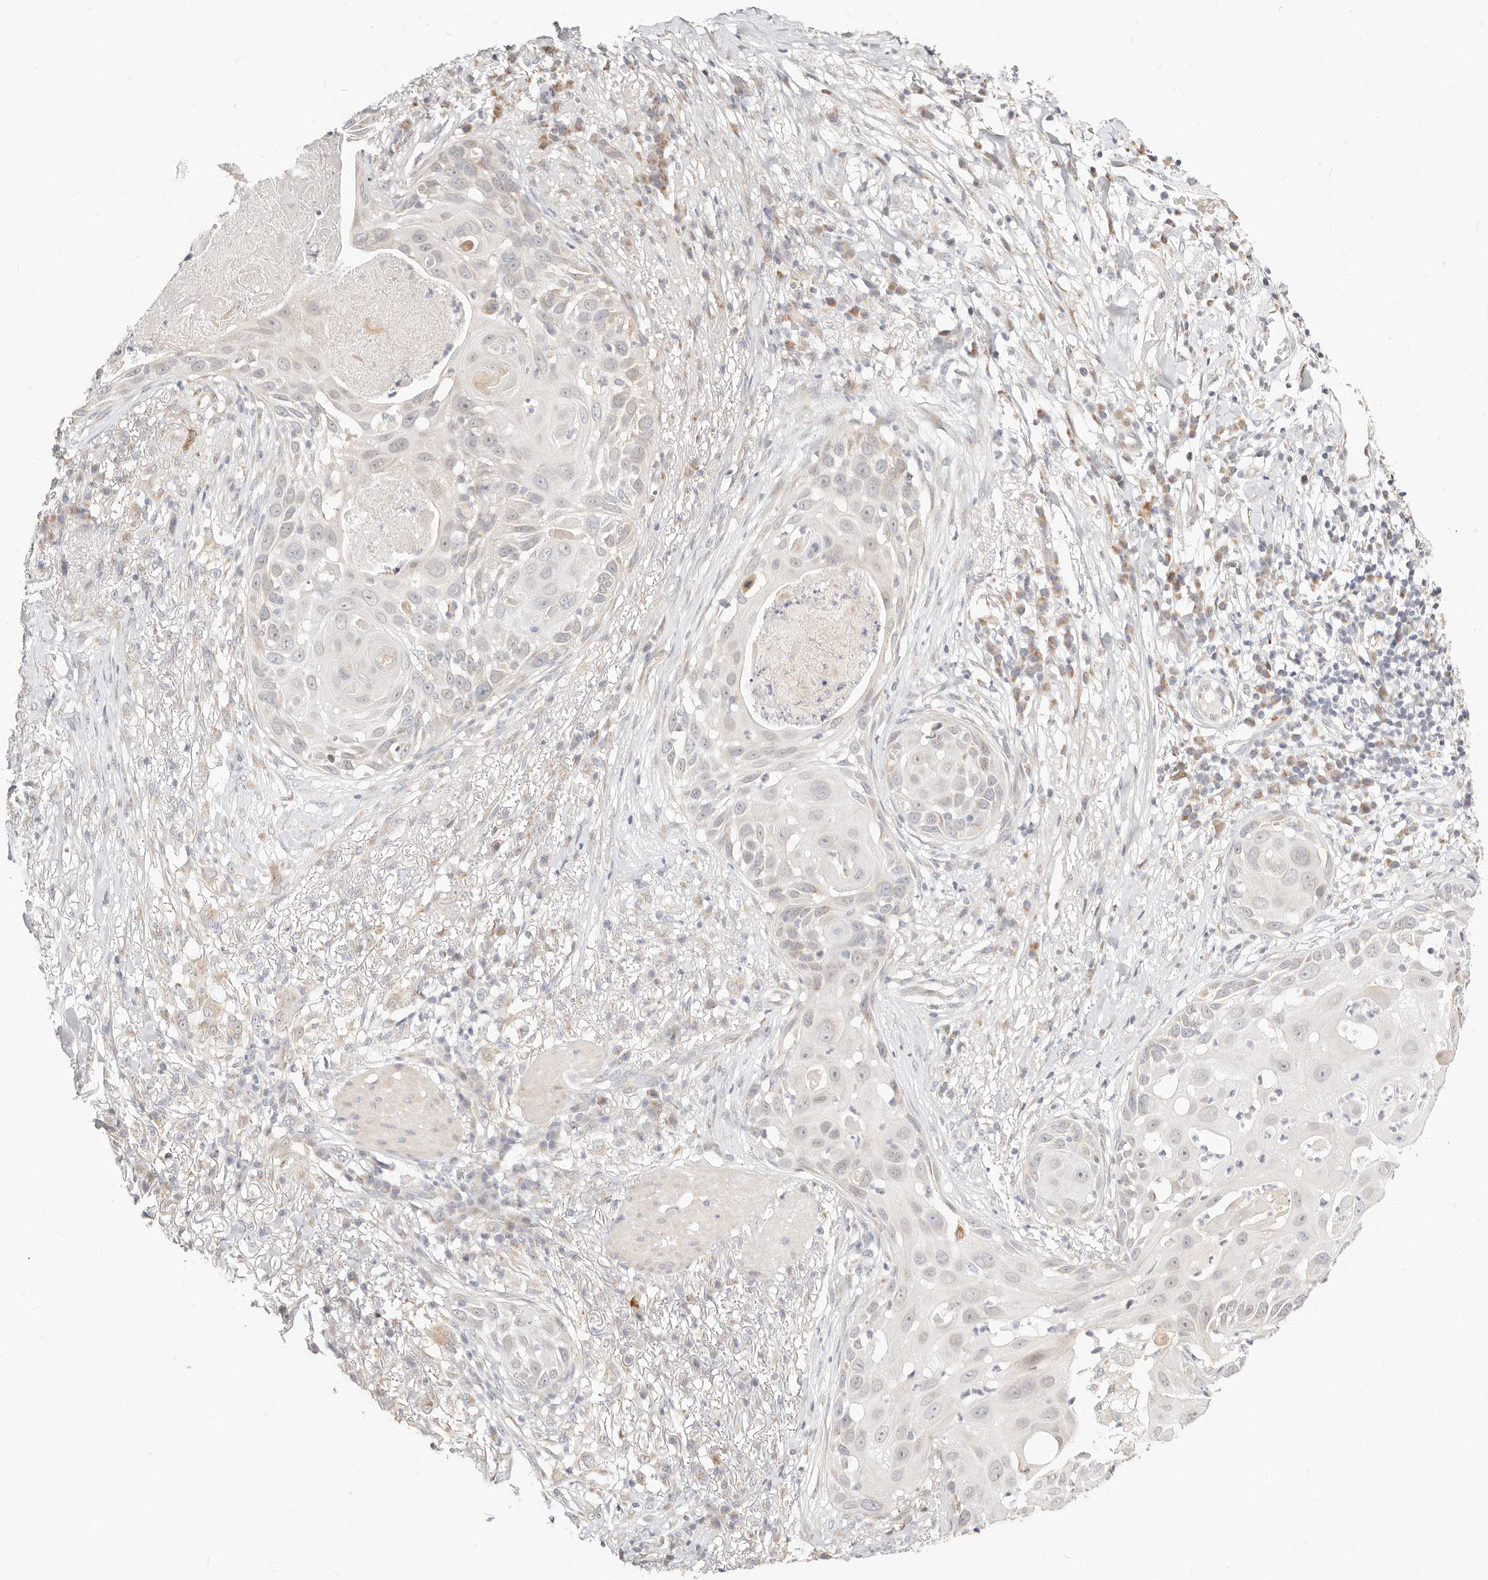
{"staining": {"intensity": "negative", "quantity": "none", "location": "none"}, "tissue": "skin cancer", "cell_type": "Tumor cells", "image_type": "cancer", "snomed": [{"axis": "morphology", "description": "Squamous cell carcinoma, NOS"}, {"axis": "topography", "description": "Skin"}], "caption": "Immunohistochemistry (IHC) of human skin cancer (squamous cell carcinoma) reveals no expression in tumor cells.", "gene": "FAM20B", "patient": {"sex": "female", "age": 44}}